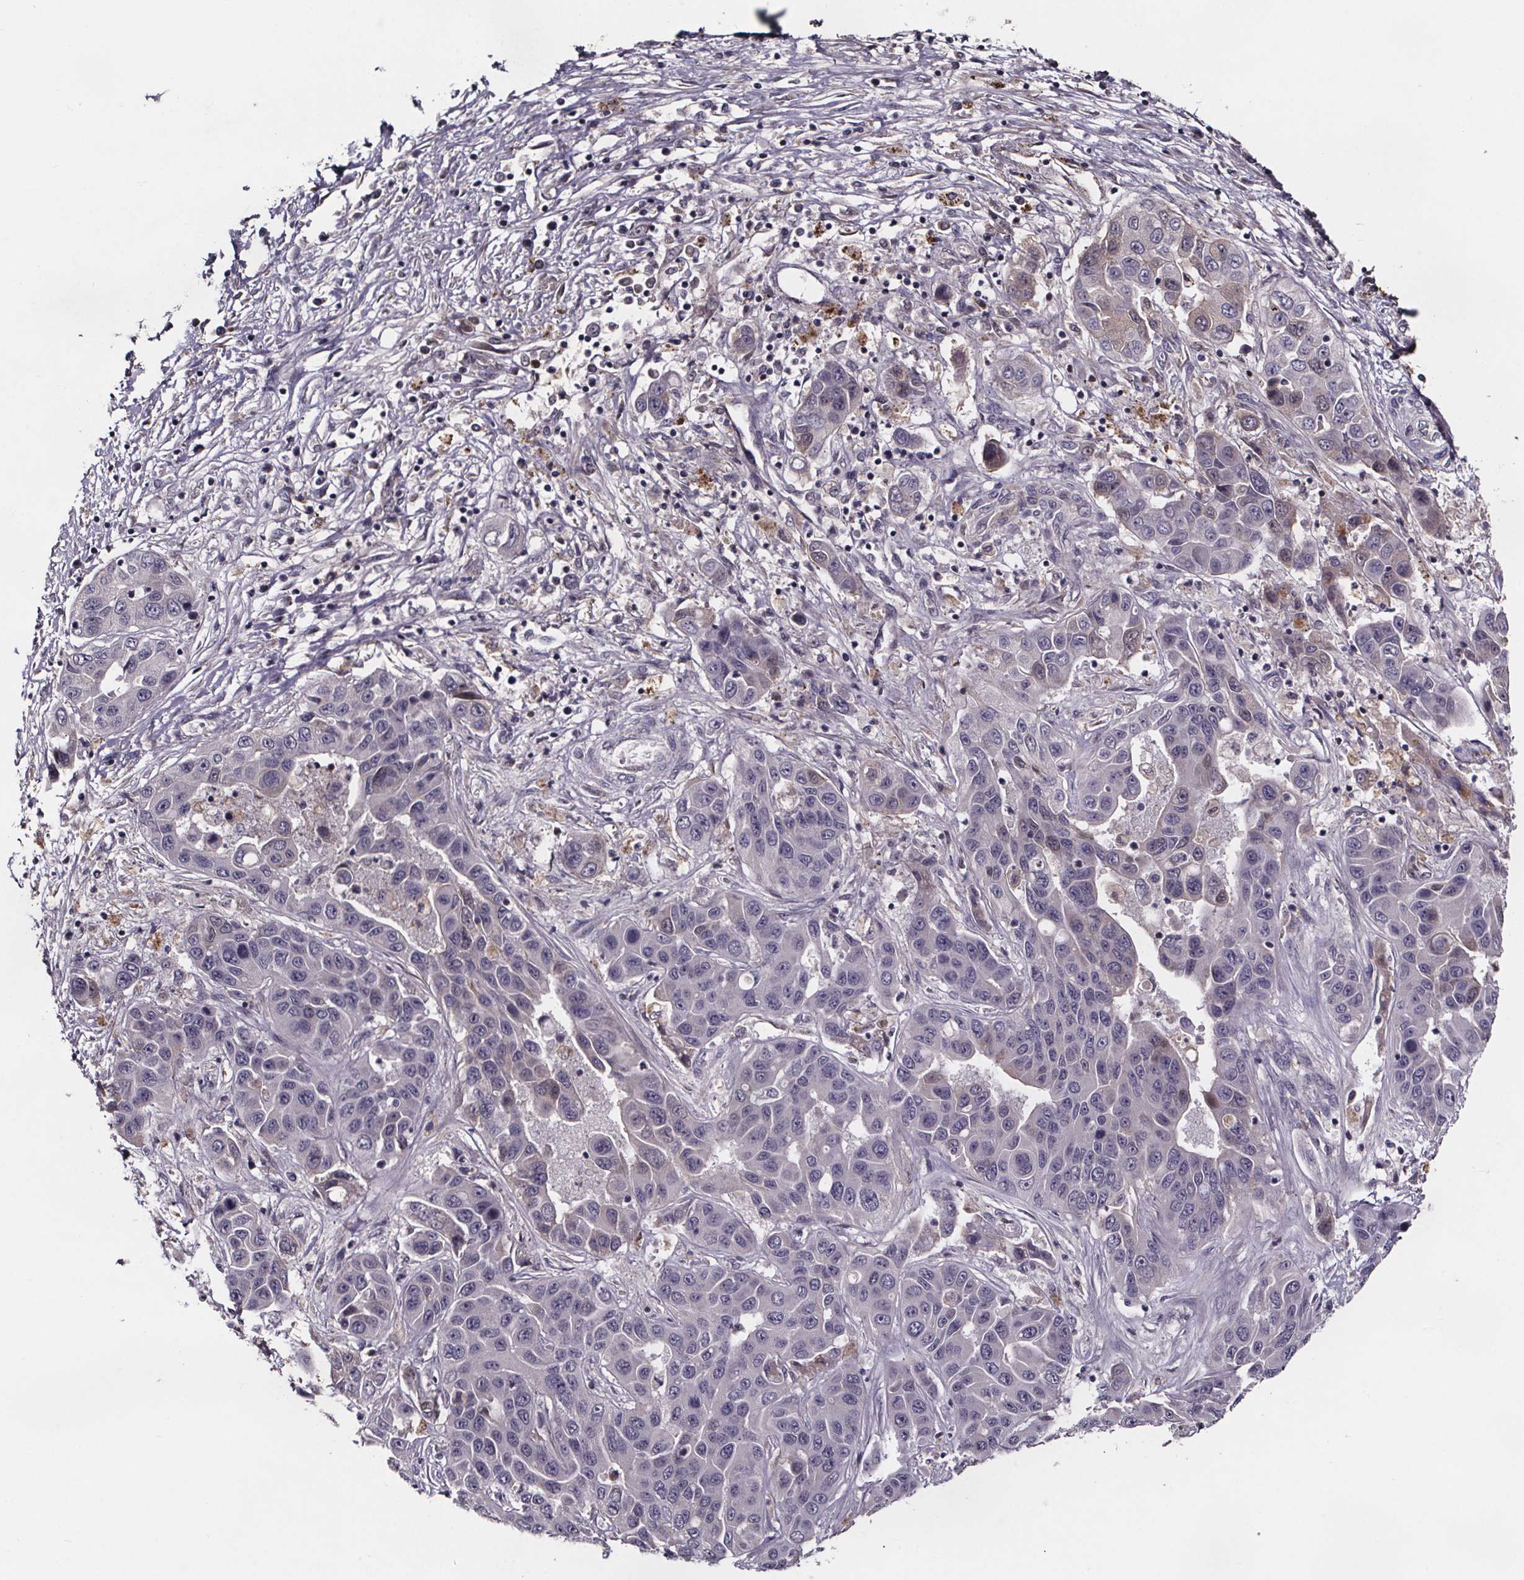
{"staining": {"intensity": "negative", "quantity": "none", "location": "none"}, "tissue": "liver cancer", "cell_type": "Tumor cells", "image_type": "cancer", "snomed": [{"axis": "morphology", "description": "Cholangiocarcinoma"}, {"axis": "topography", "description": "Liver"}], "caption": "This is an immunohistochemistry micrograph of liver cancer (cholangiocarcinoma). There is no expression in tumor cells.", "gene": "NPHP4", "patient": {"sex": "female", "age": 52}}